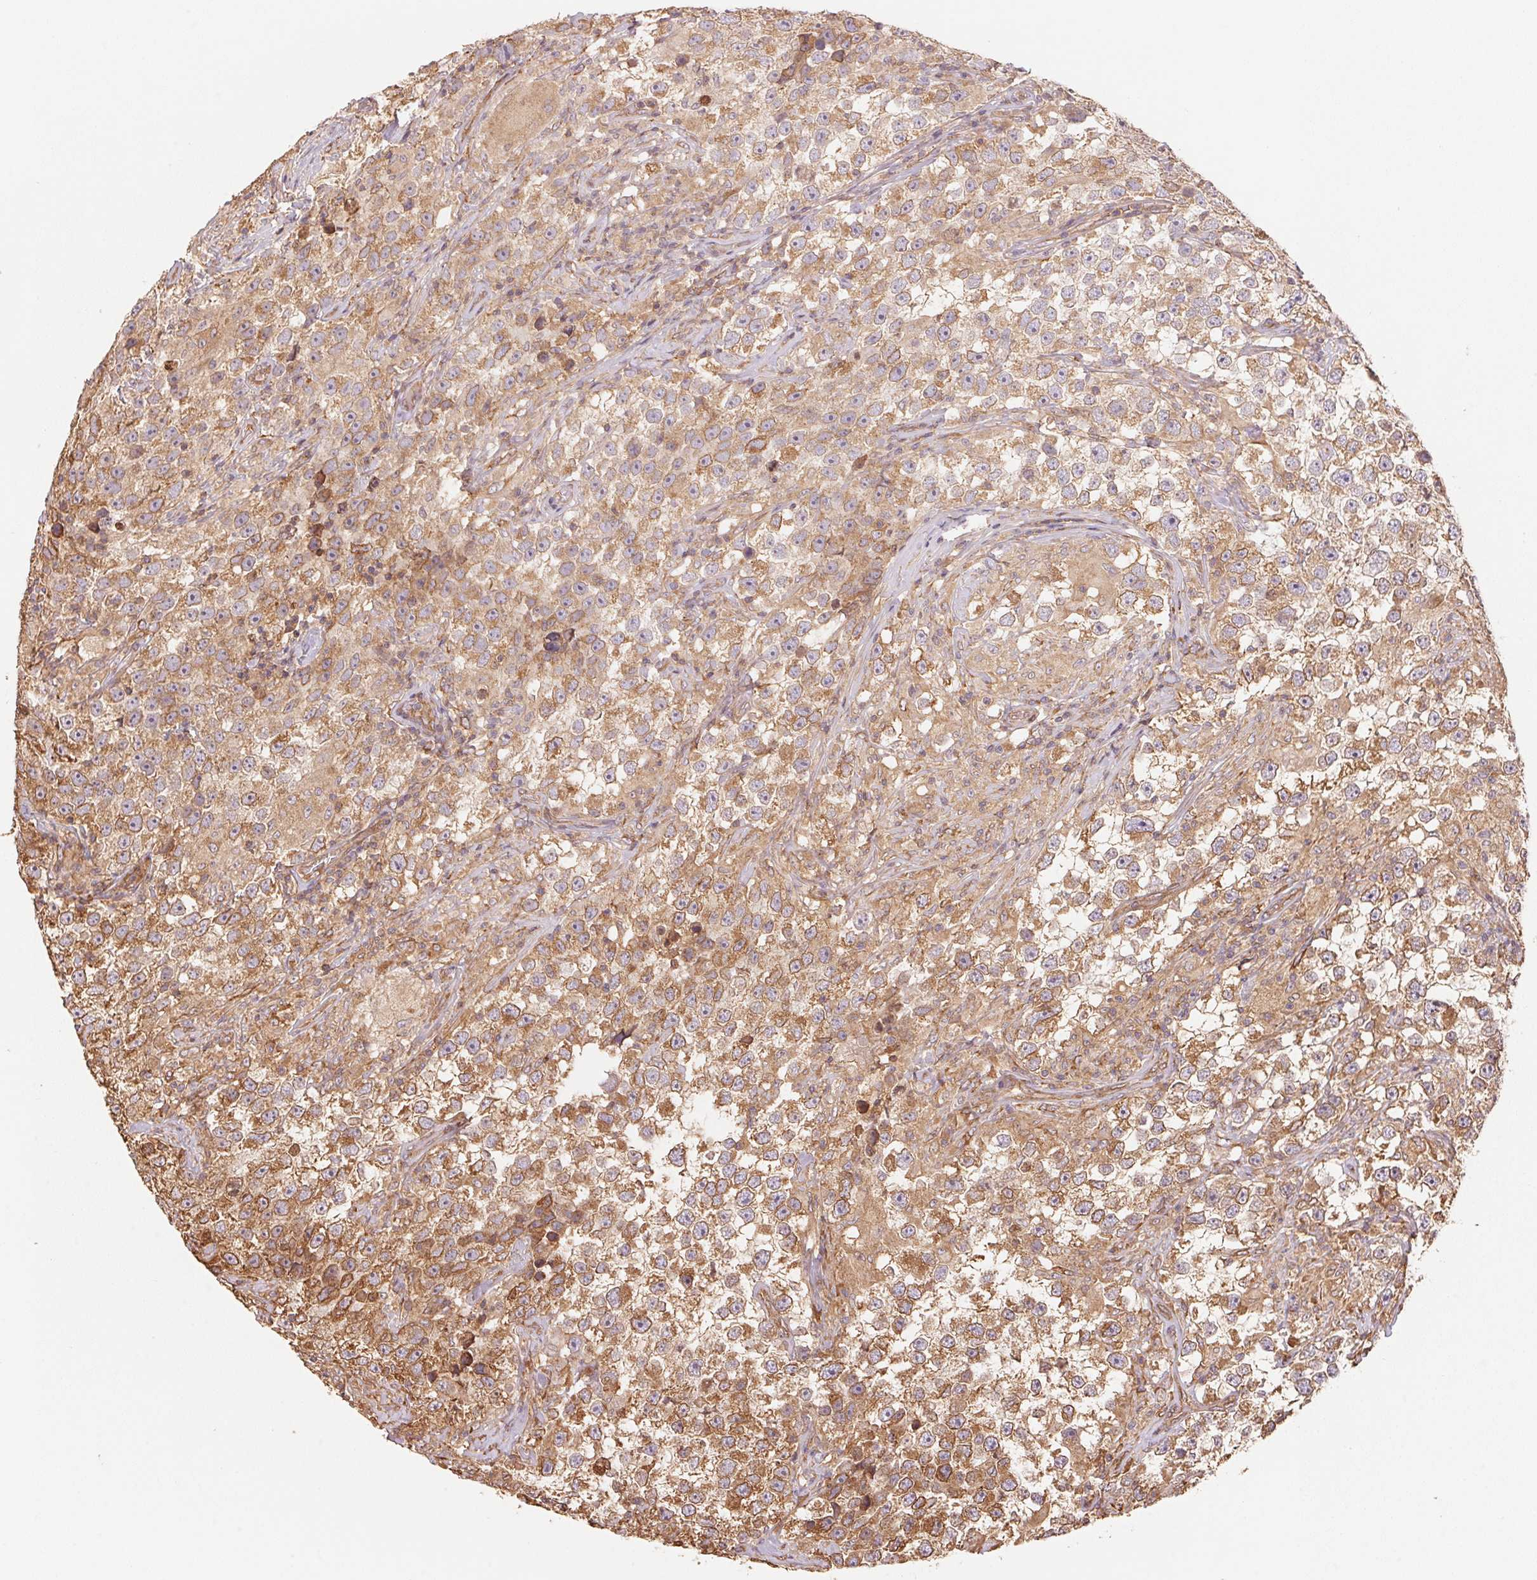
{"staining": {"intensity": "moderate", "quantity": ">75%", "location": "cytoplasmic/membranous"}, "tissue": "testis cancer", "cell_type": "Tumor cells", "image_type": "cancer", "snomed": [{"axis": "morphology", "description": "Seminoma, NOS"}, {"axis": "topography", "description": "Testis"}], "caption": "A brown stain shows moderate cytoplasmic/membranous positivity of a protein in testis cancer (seminoma) tumor cells.", "gene": "C6orf163", "patient": {"sex": "male", "age": 46}}